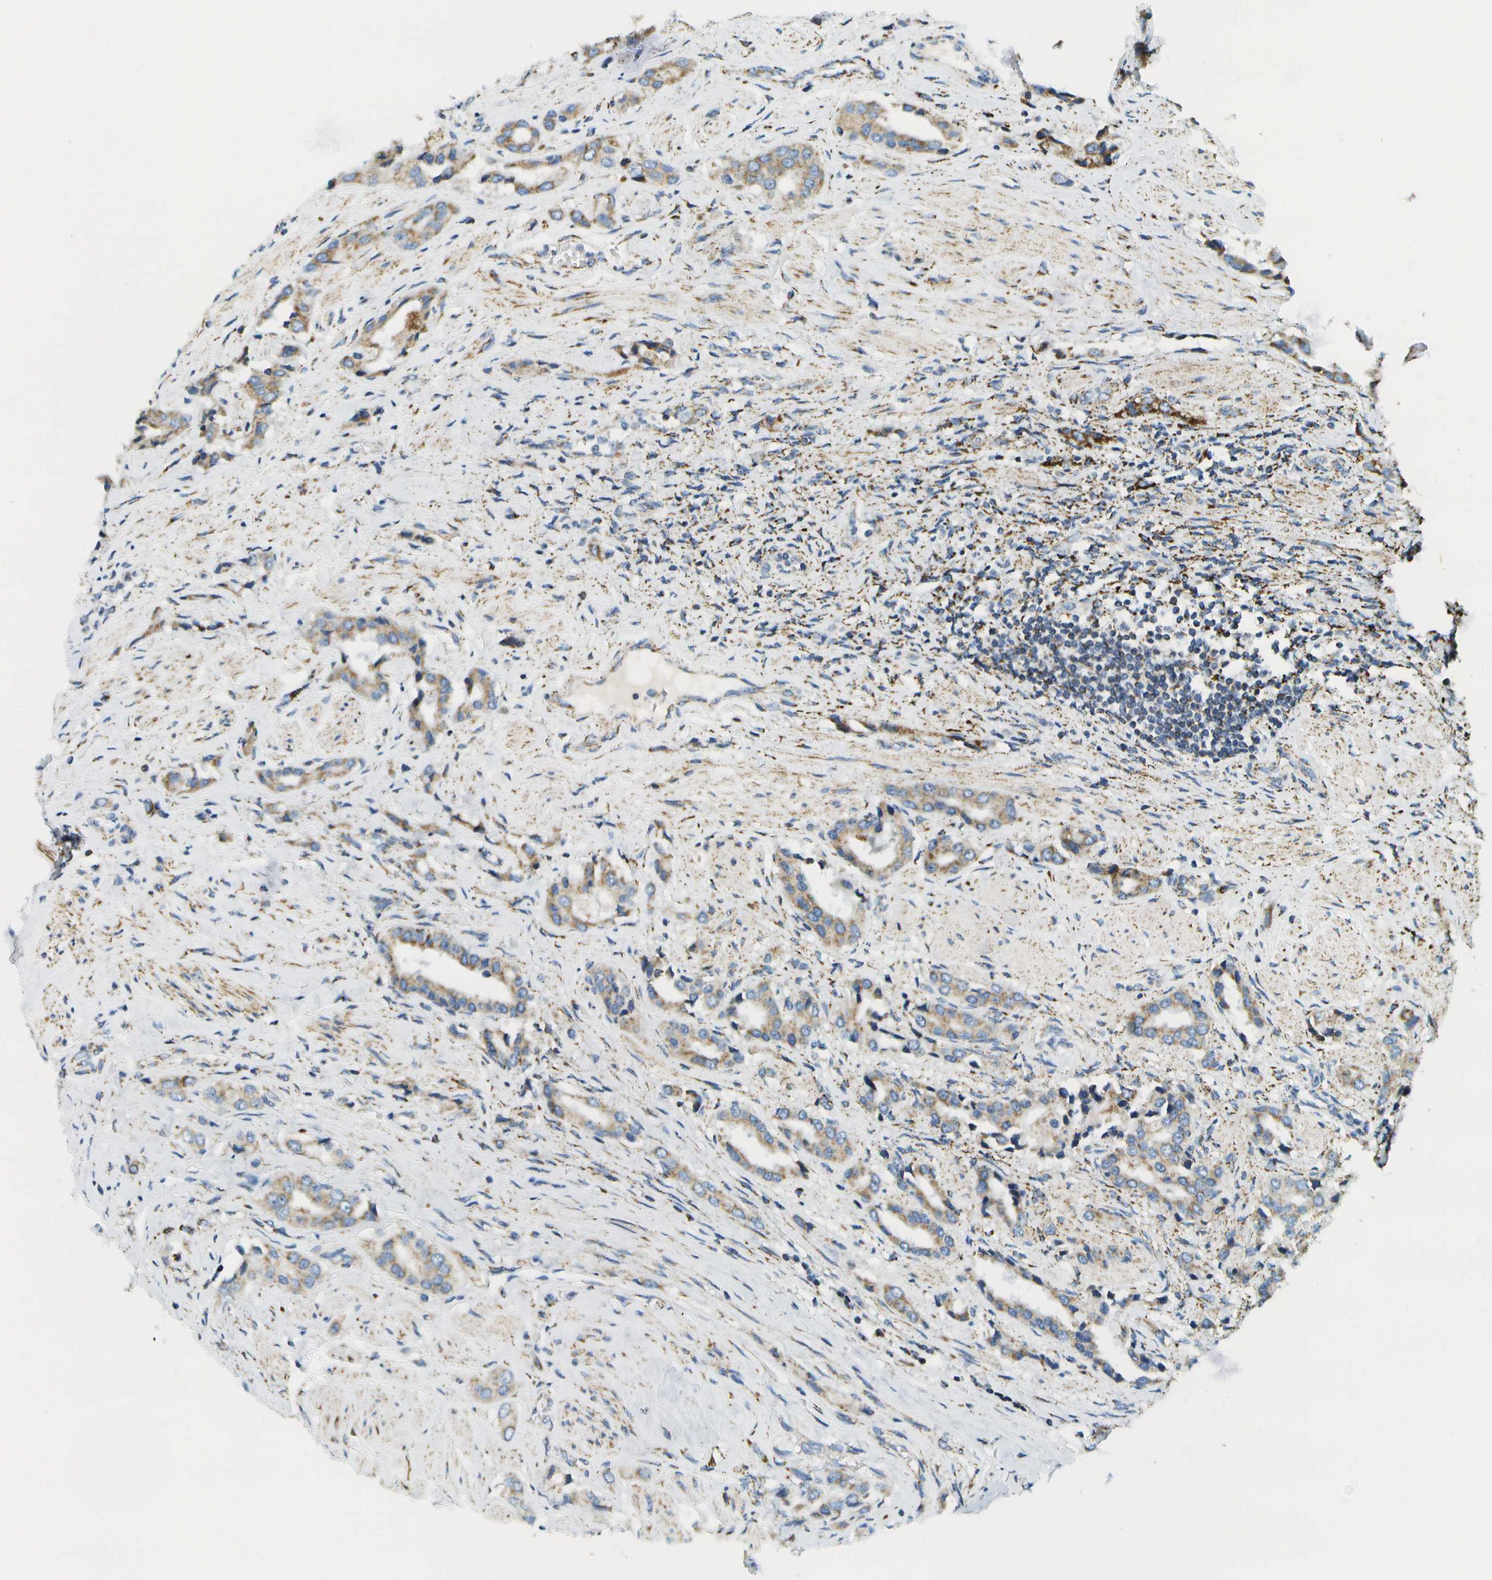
{"staining": {"intensity": "weak", "quantity": ">75%", "location": "cytoplasmic/membranous"}, "tissue": "prostate cancer", "cell_type": "Tumor cells", "image_type": "cancer", "snomed": [{"axis": "morphology", "description": "Adenocarcinoma, High grade"}, {"axis": "topography", "description": "Prostate"}], "caption": "Adenocarcinoma (high-grade) (prostate) tissue demonstrates weak cytoplasmic/membranous staining in approximately >75% of tumor cells, visualized by immunohistochemistry.", "gene": "HLCS", "patient": {"sex": "male", "age": 52}}